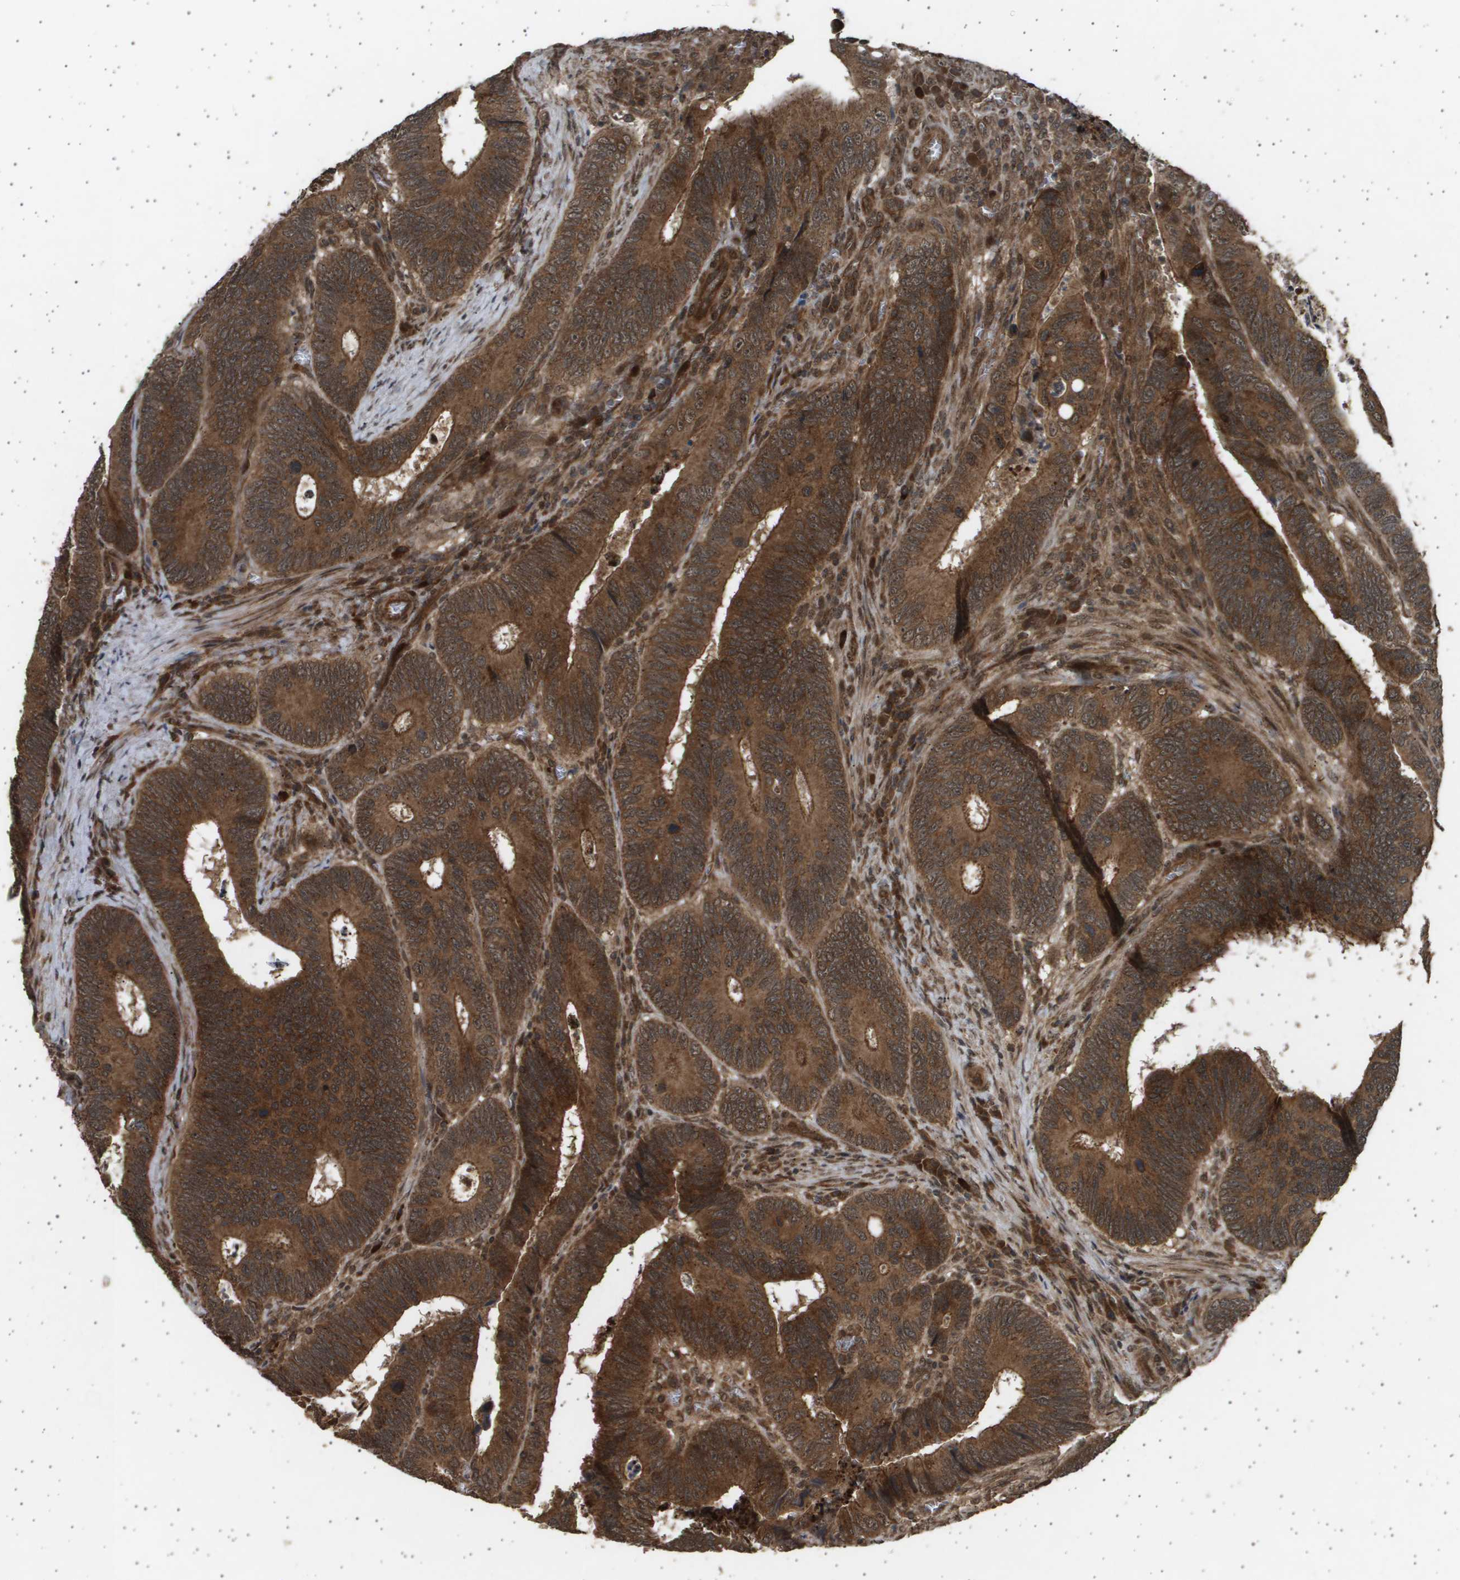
{"staining": {"intensity": "strong", "quantity": ">75%", "location": "cytoplasmic/membranous,nuclear"}, "tissue": "colorectal cancer", "cell_type": "Tumor cells", "image_type": "cancer", "snomed": [{"axis": "morphology", "description": "Inflammation, NOS"}, {"axis": "morphology", "description": "Adenocarcinoma, NOS"}, {"axis": "topography", "description": "Colon"}], "caption": "The micrograph displays immunohistochemical staining of adenocarcinoma (colorectal). There is strong cytoplasmic/membranous and nuclear positivity is identified in about >75% of tumor cells.", "gene": "TNRC6A", "patient": {"sex": "male", "age": 72}}